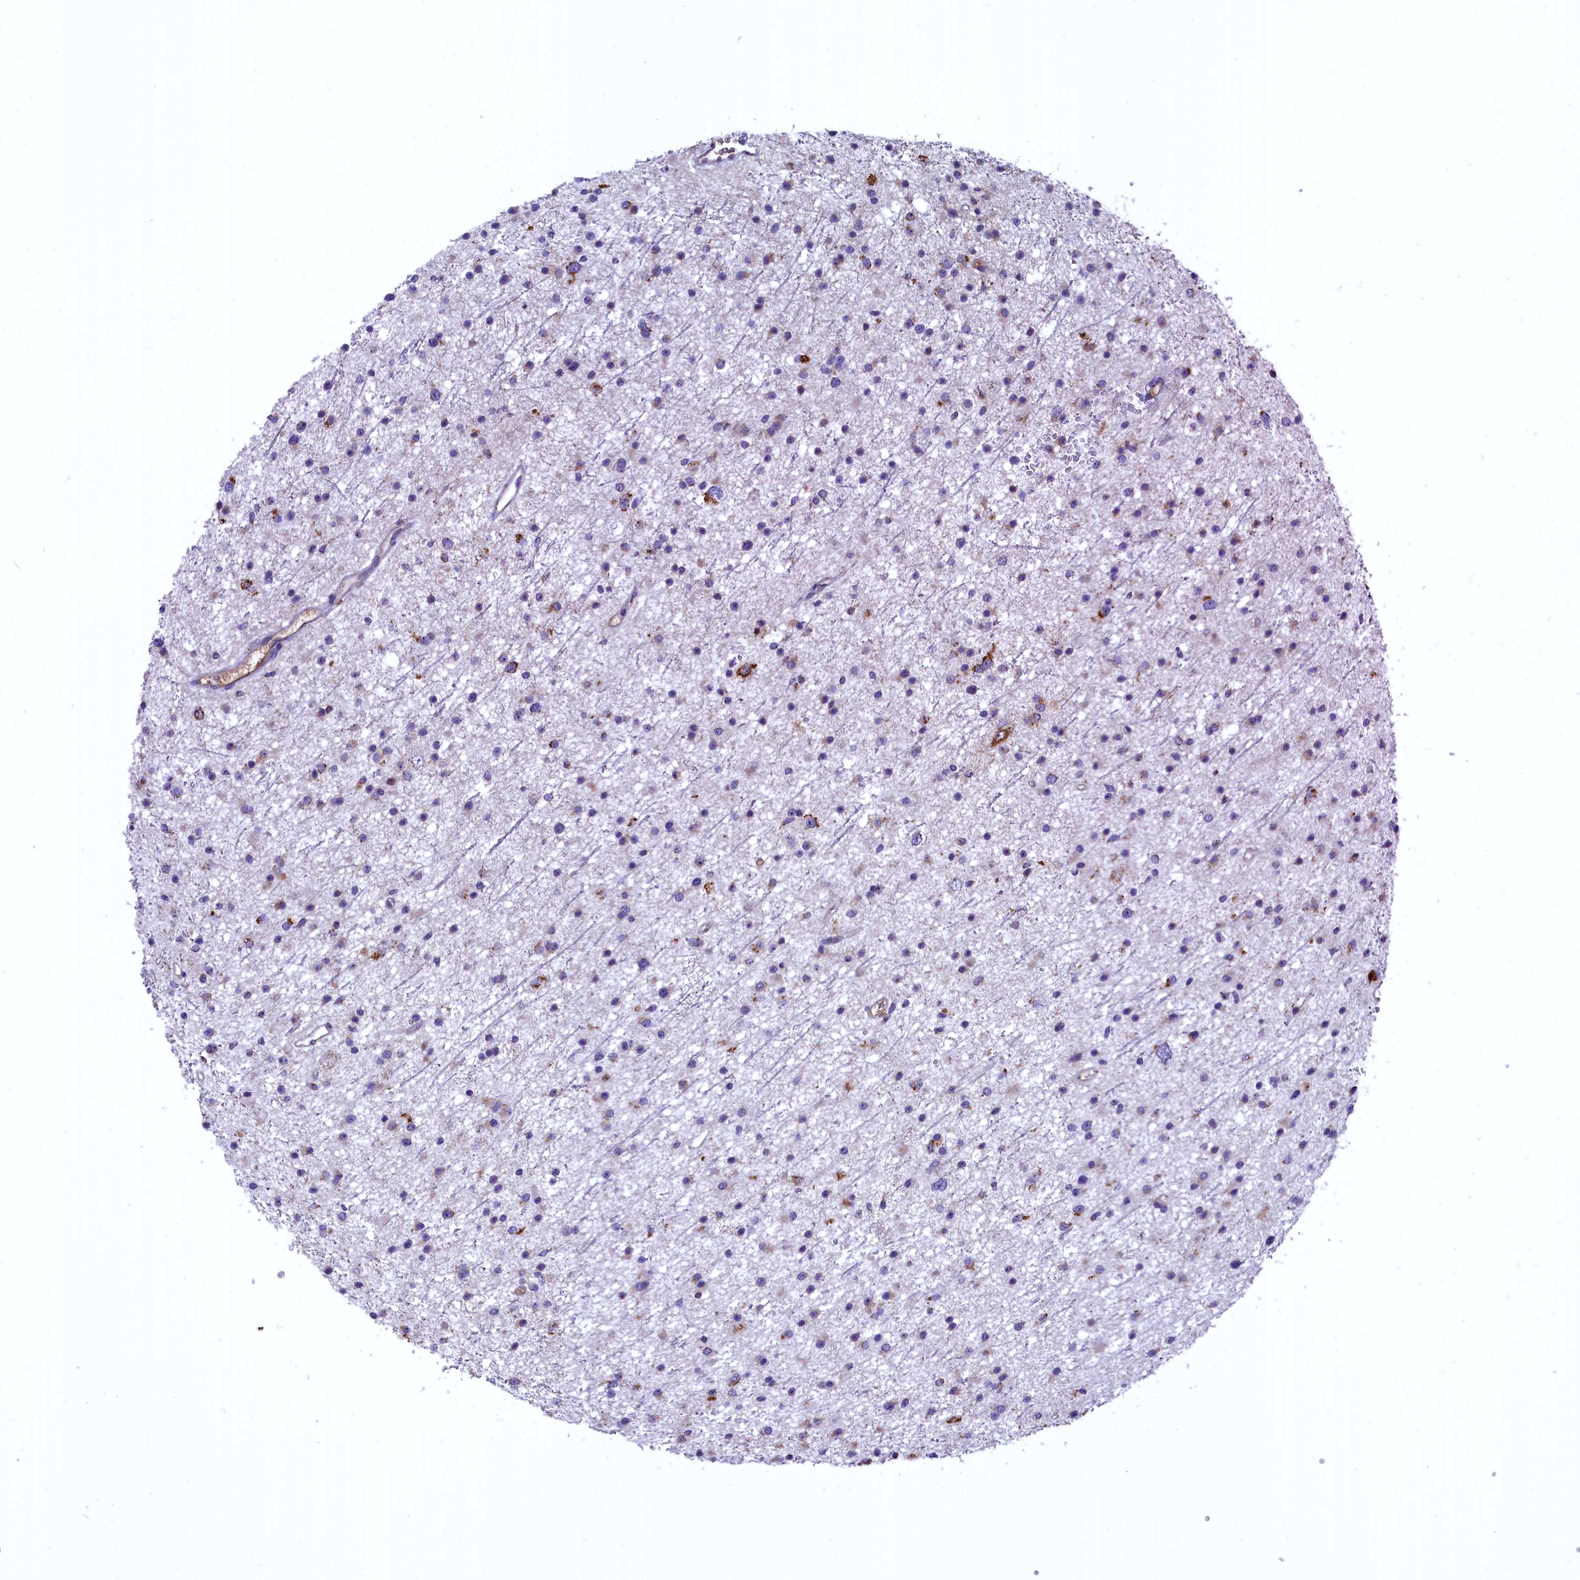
{"staining": {"intensity": "moderate", "quantity": "<25%", "location": "cytoplasmic/membranous"}, "tissue": "glioma", "cell_type": "Tumor cells", "image_type": "cancer", "snomed": [{"axis": "morphology", "description": "Glioma, malignant, Low grade"}, {"axis": "topography", "description": "Cerebral cortex"}], "caption": "Glioma was stained to show a protein in brown. There is low levels of moderate cytoplasmic/membranous positivity in approximately <25% of tumor cells.", "gene": "COX17", "patient": {"sex": "female", "age": 39}}